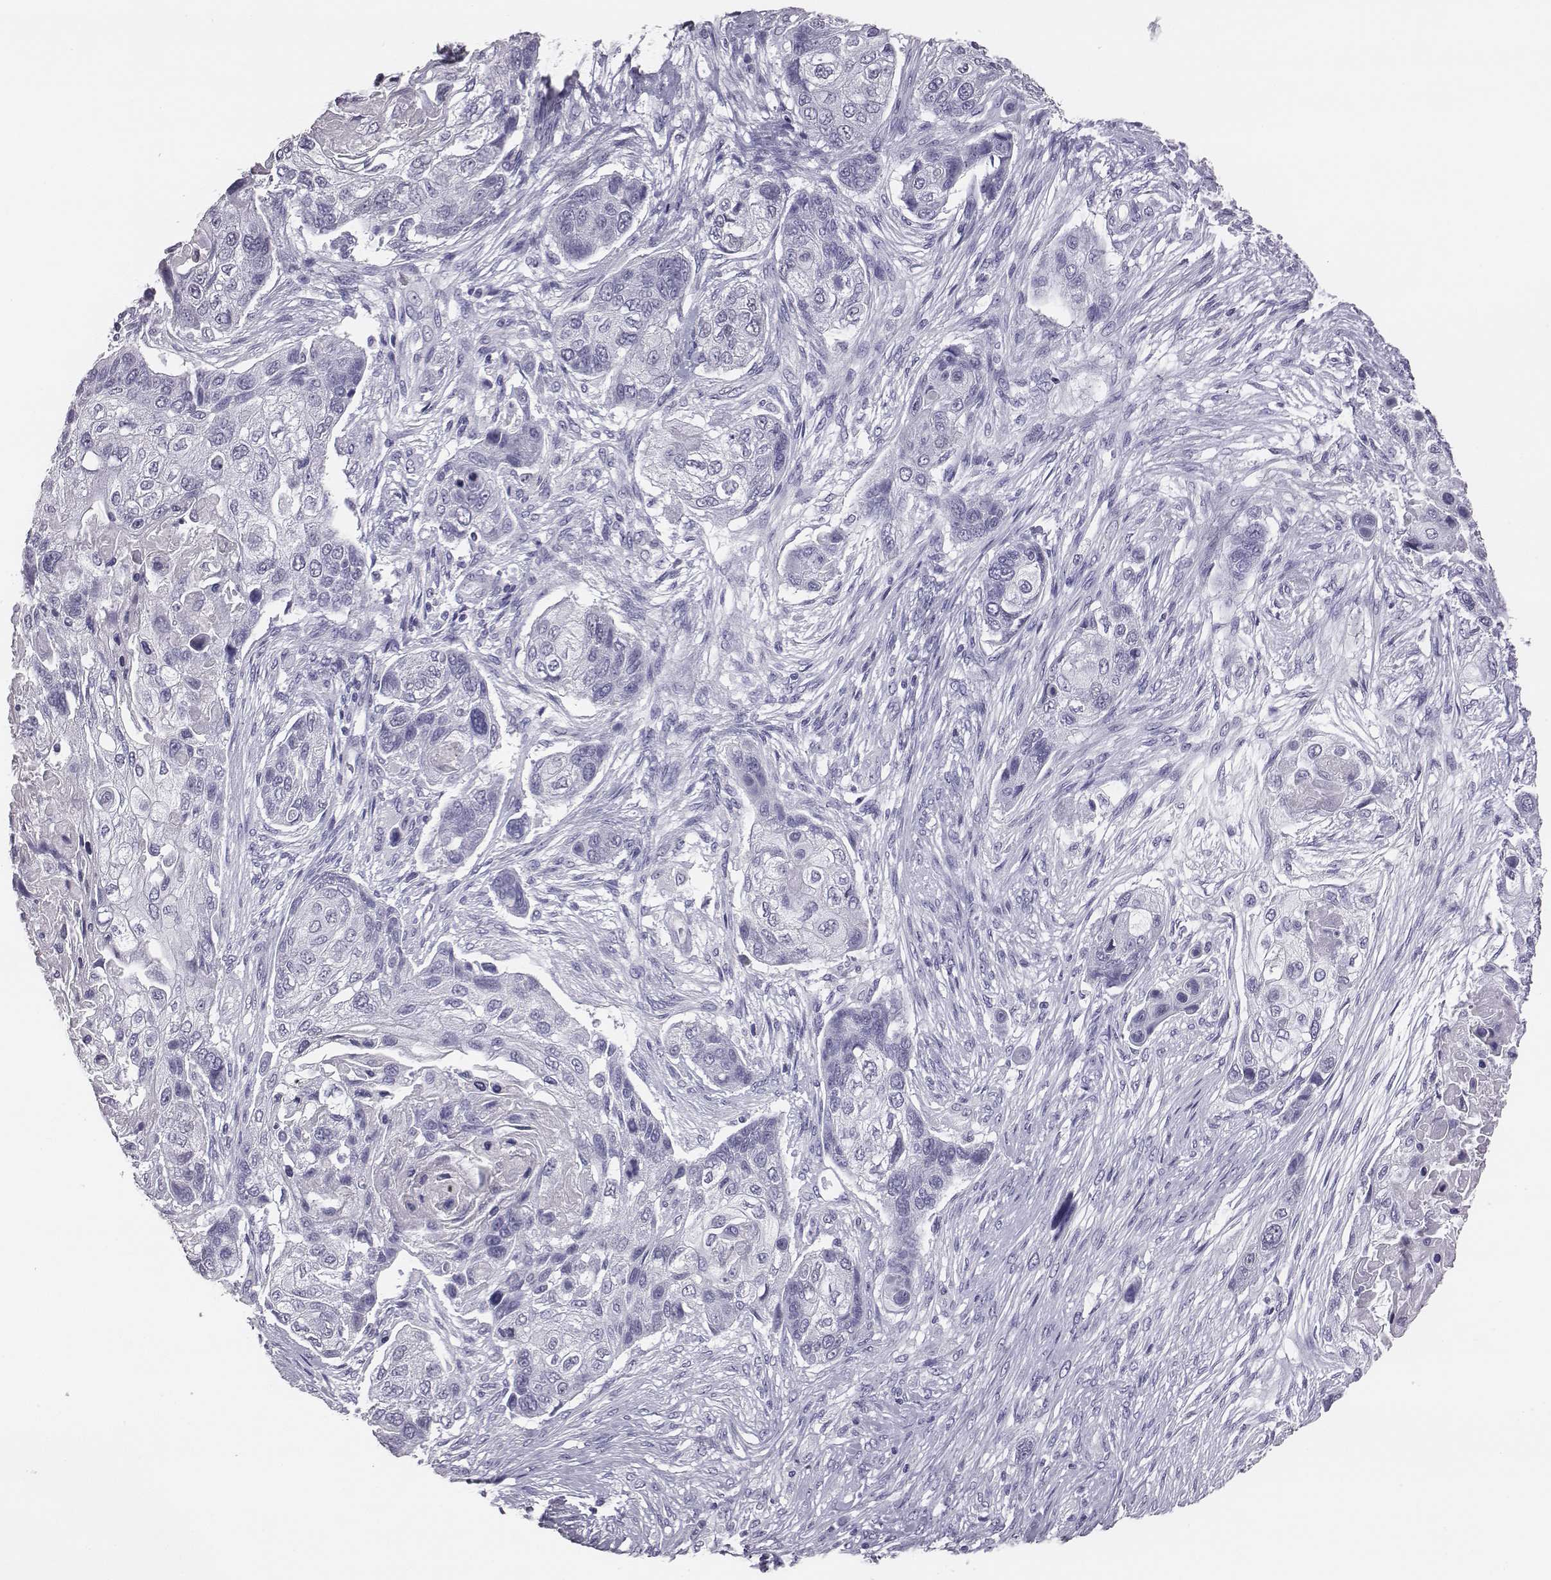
{"staining": {"intensity": "negative", "quantity": "none", "location": "none"}, "tissue": "lung cancer", "cell_type": "Tumor cells", "image_type": "cancer", "snomed": [{"axis": "morphology", "description": "Squamous cell carcinoma, NOS"}, {"axis": "topography", "description": "Lung"}], "caption": "This histopathology image is of lung squamous cell carcinoma stained with immunohistochemistry to label a protein in brown with the nuclei are counter-stained blue. There is no positivity in tumor cells.", "gene": "ACOD1", "patient": {"sex": "male", "age": 69}}